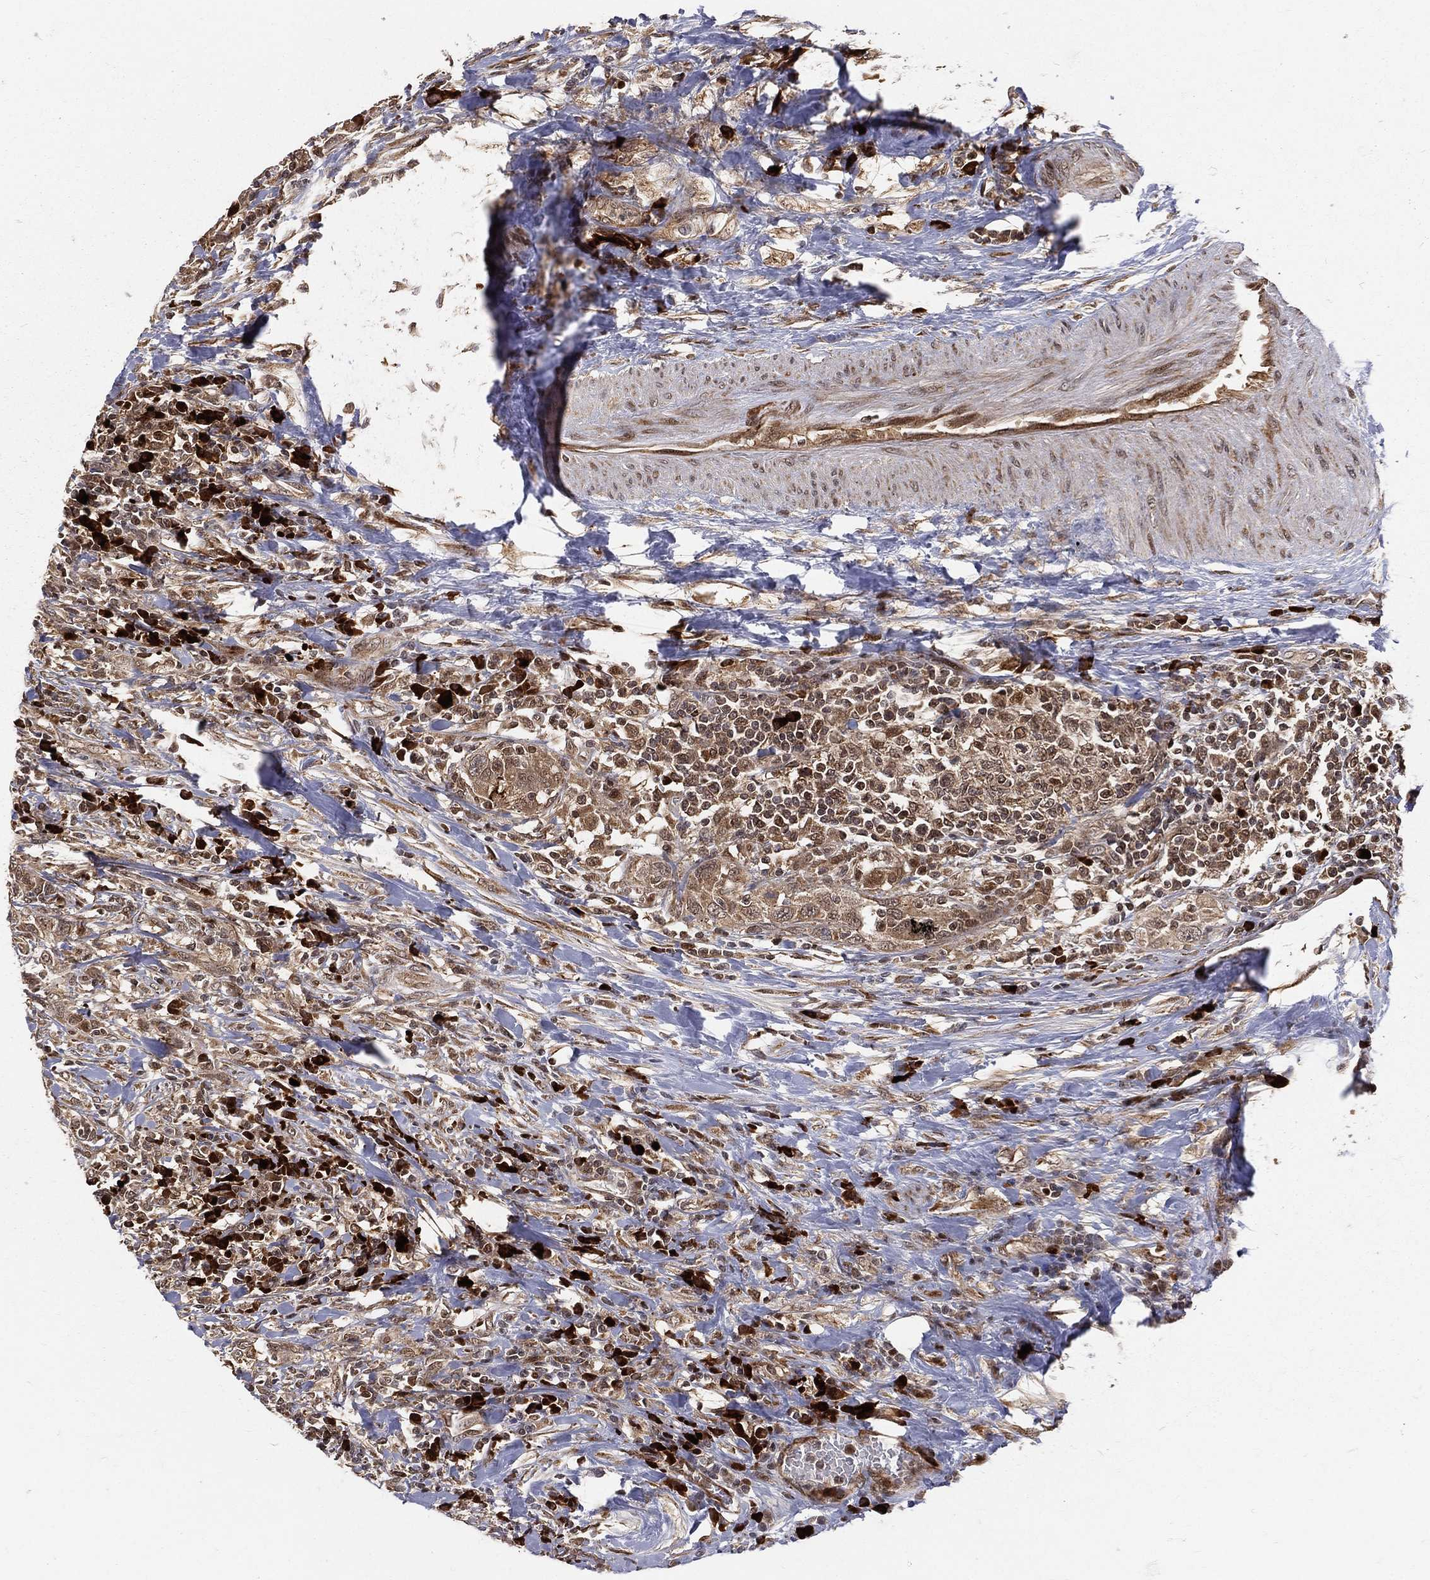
{"staining": {"intensity": "moderate", "quantity": ">75%", "location": "cytoplasmic/membranous,nuclear"}, "tissue": "urothelial cancer", "cell_type": "Tumor cells", "image_type": "cancer", "snomed": [{"axis": "morphology", "description": "Urothelial carcinoma, NOS"}, {"axis": "morphology", "description": "Urothelial carcinoma, High grade"}, {"axis": "topography", "description": "Urinary bladder"}], "caption": "Protein analysis of urothelial cancer tissue reveals moderate cytoplasmic/membranous and nuclear positivity in approximately >75% of tumor cells.", "gene": "MDM2", "patient": {"sex": "female", "age": 64}}